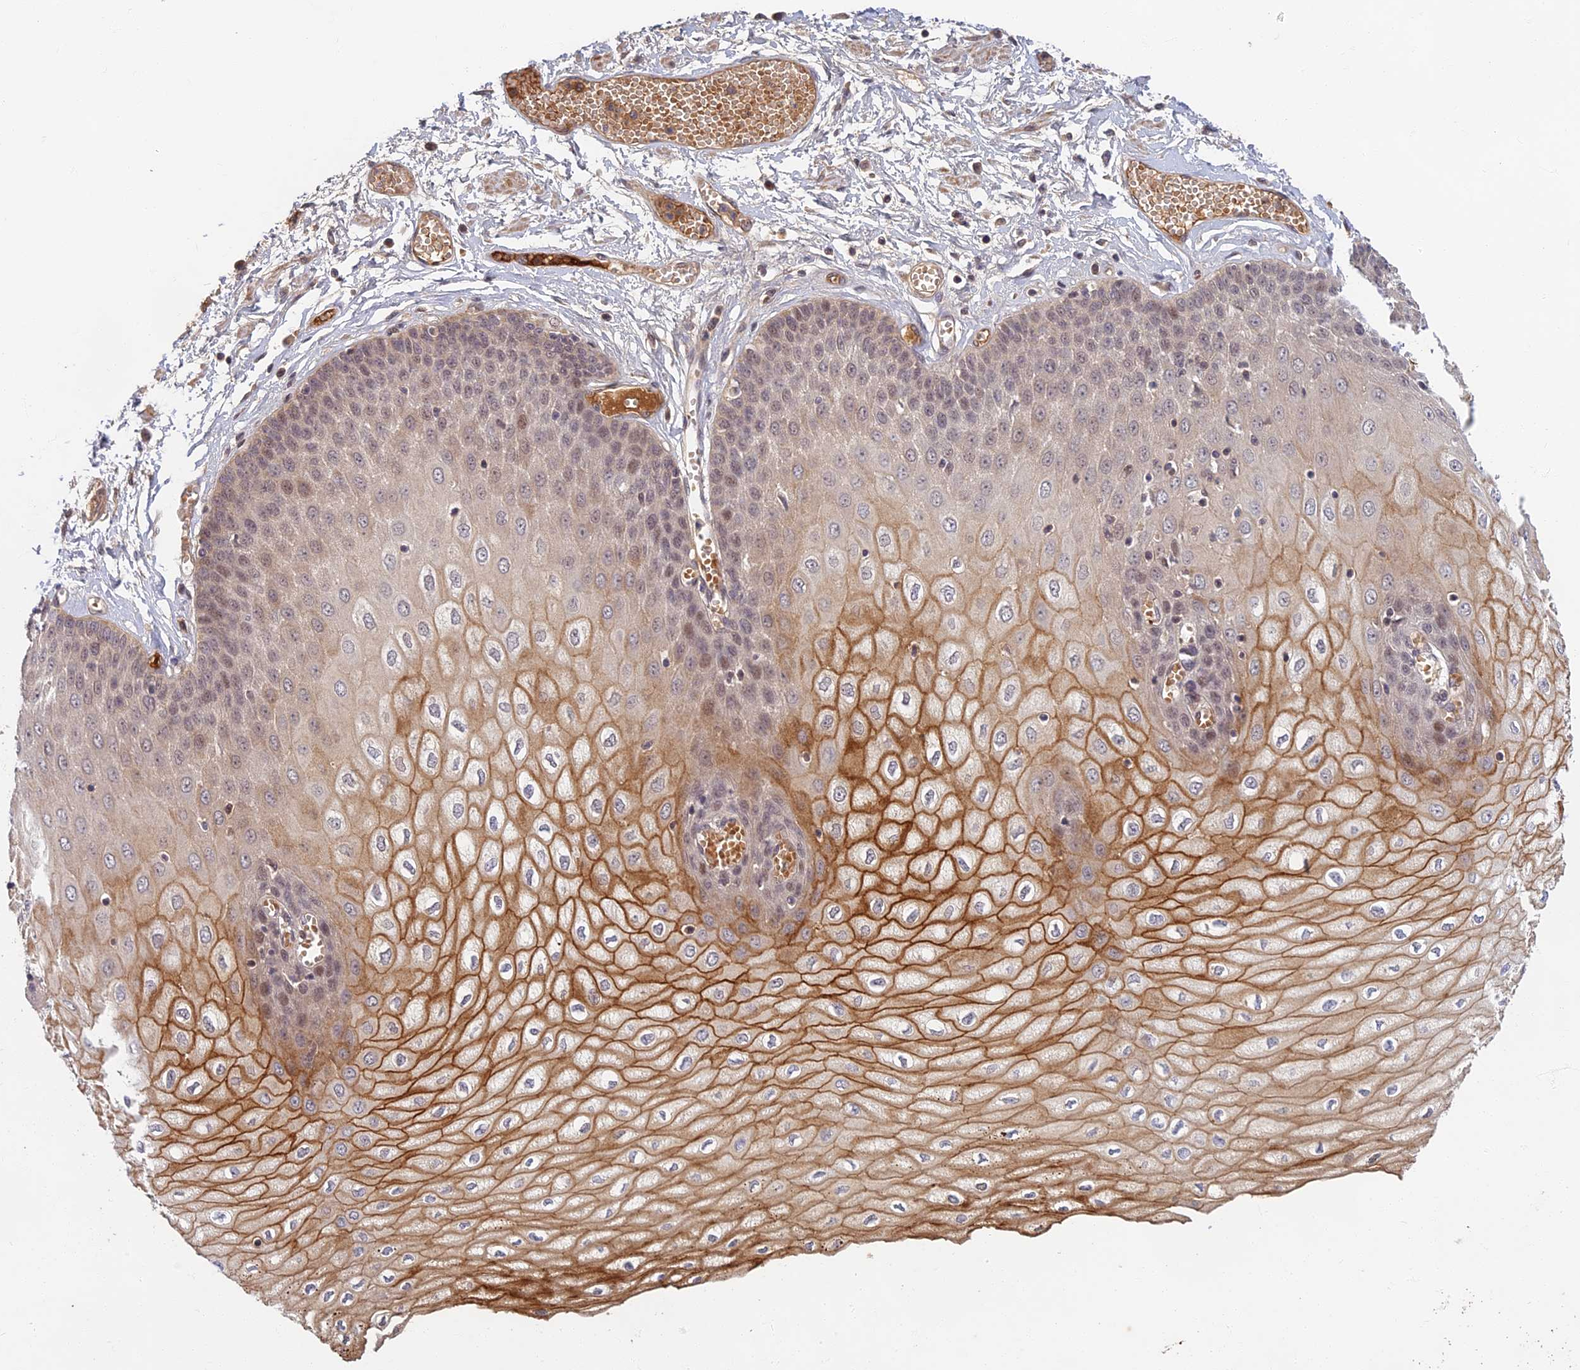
{"staining": {"intensity": "moderate", "quantity": "25%-75%", "location": "cytoplasmic/membranous"}, "tissue": "esophagus", "cell_type": "Squamous epithelial cells", "image_type": "normal", "snomed": [{"axis": "morphology", "description": "Normal tissue, NOS"}, {"axis": "topography", "description": "Esophagus"}], "caption": "A high-resolution image shows IHC staining of normal esophagus, which reveals moderate cytoplasmic/membranous staining in approximately 25%-75% of squamous epithelial cells.", "gene": "EARS2", "patient": {"sex": "male", "age": 60}}